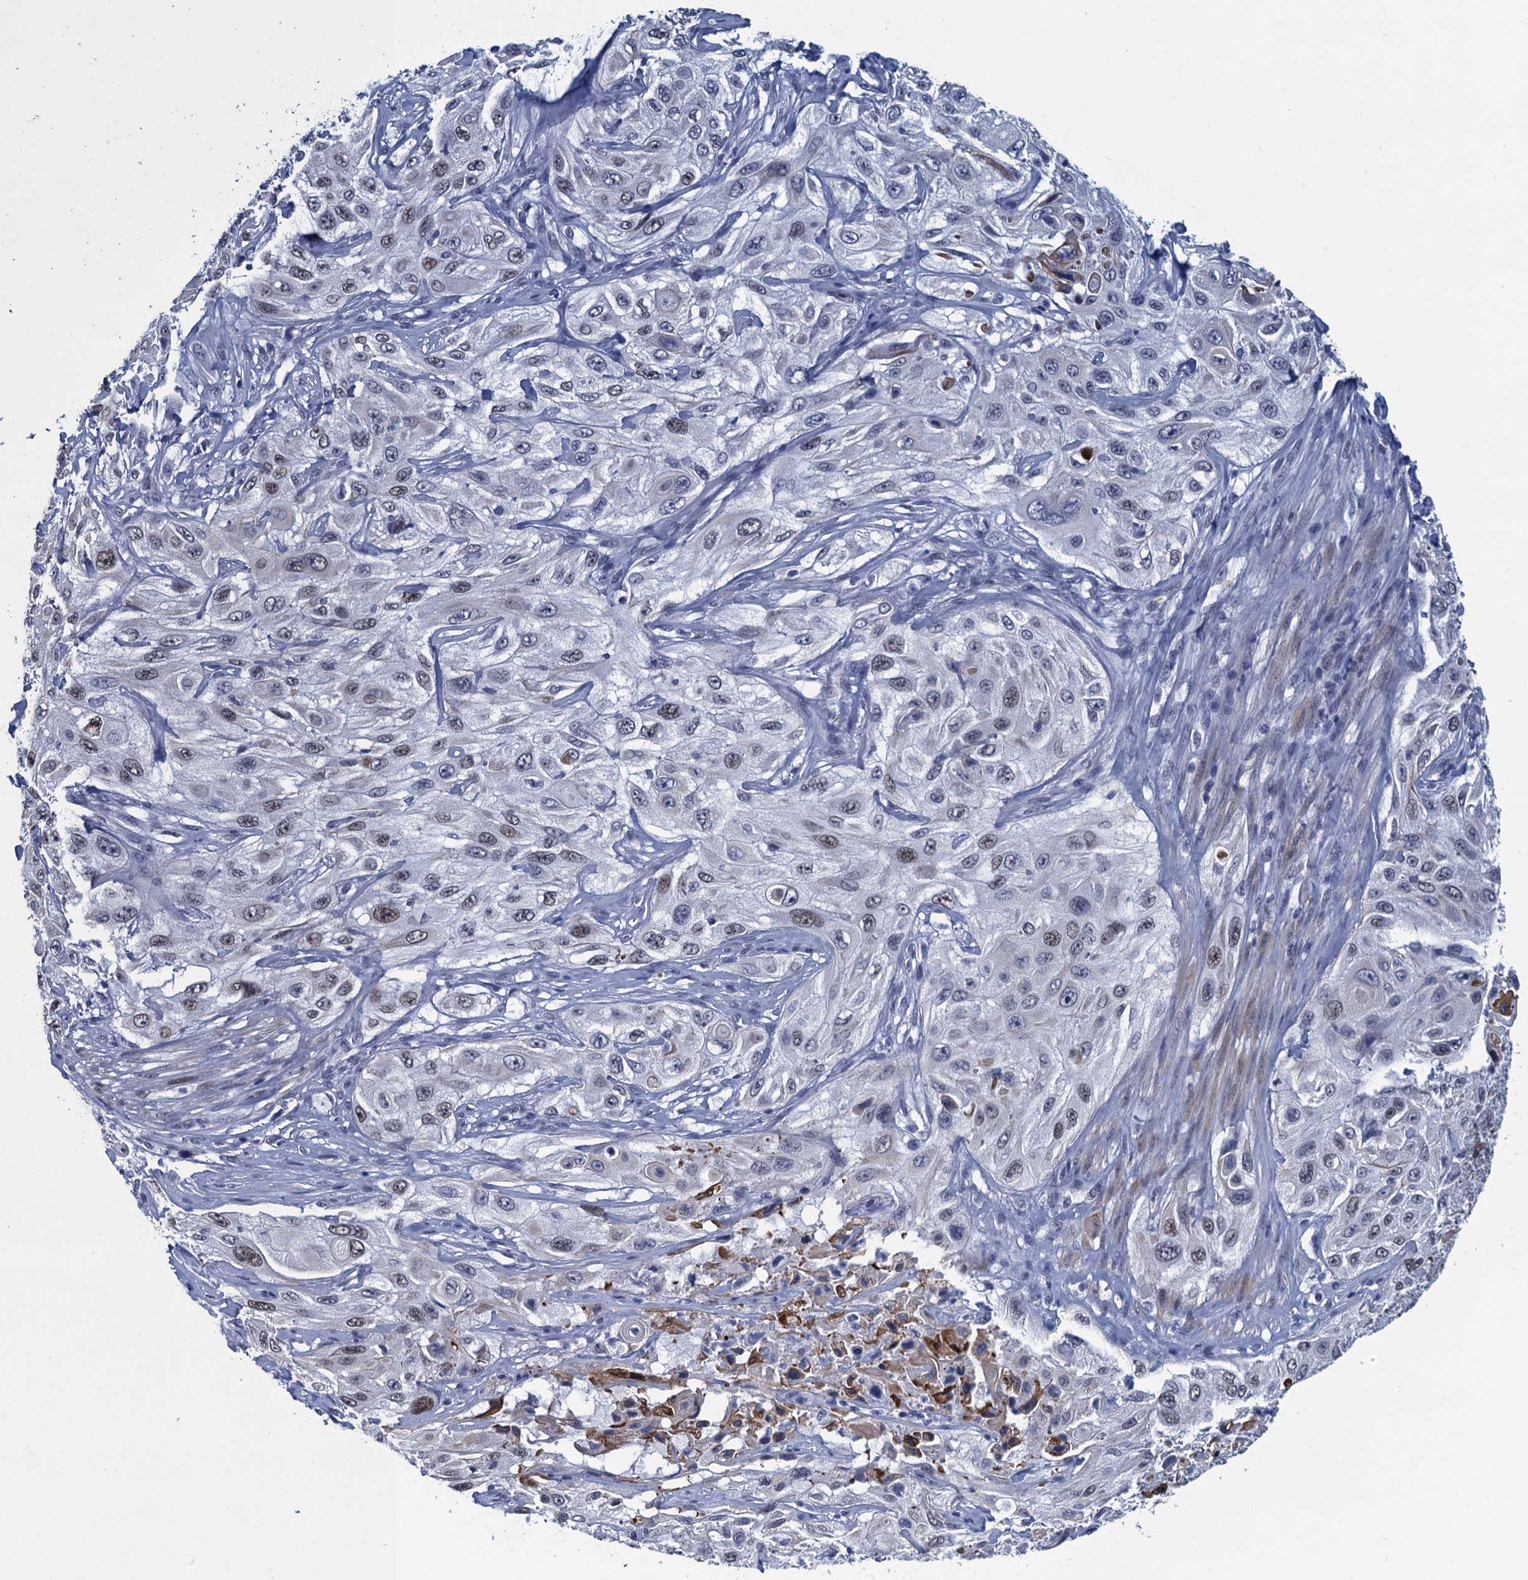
{"staining": {"intensity": "moderate", "quantity": "<25%", "location": "nuclear"}, "tissue": "cervical cancer", "cell_type": "Tumor cells", "image_type": "cancer", "snomed": [{"axis": "morphology", "description": "Squamous cell carcinoma, NOS"}, {"axis": "topography", "description": "Cervix"}], "caption": "Cervical squamous cell carcinoma stained with DAB immunohistochemistry reveals low levels of moderate nuclear expression in about <25% of tumor cells. (brown staining indicates protein expression, while blue staining denotes nuclei).", "gene": "GINS3", "patient": {"sex": "female", "age": 42}}